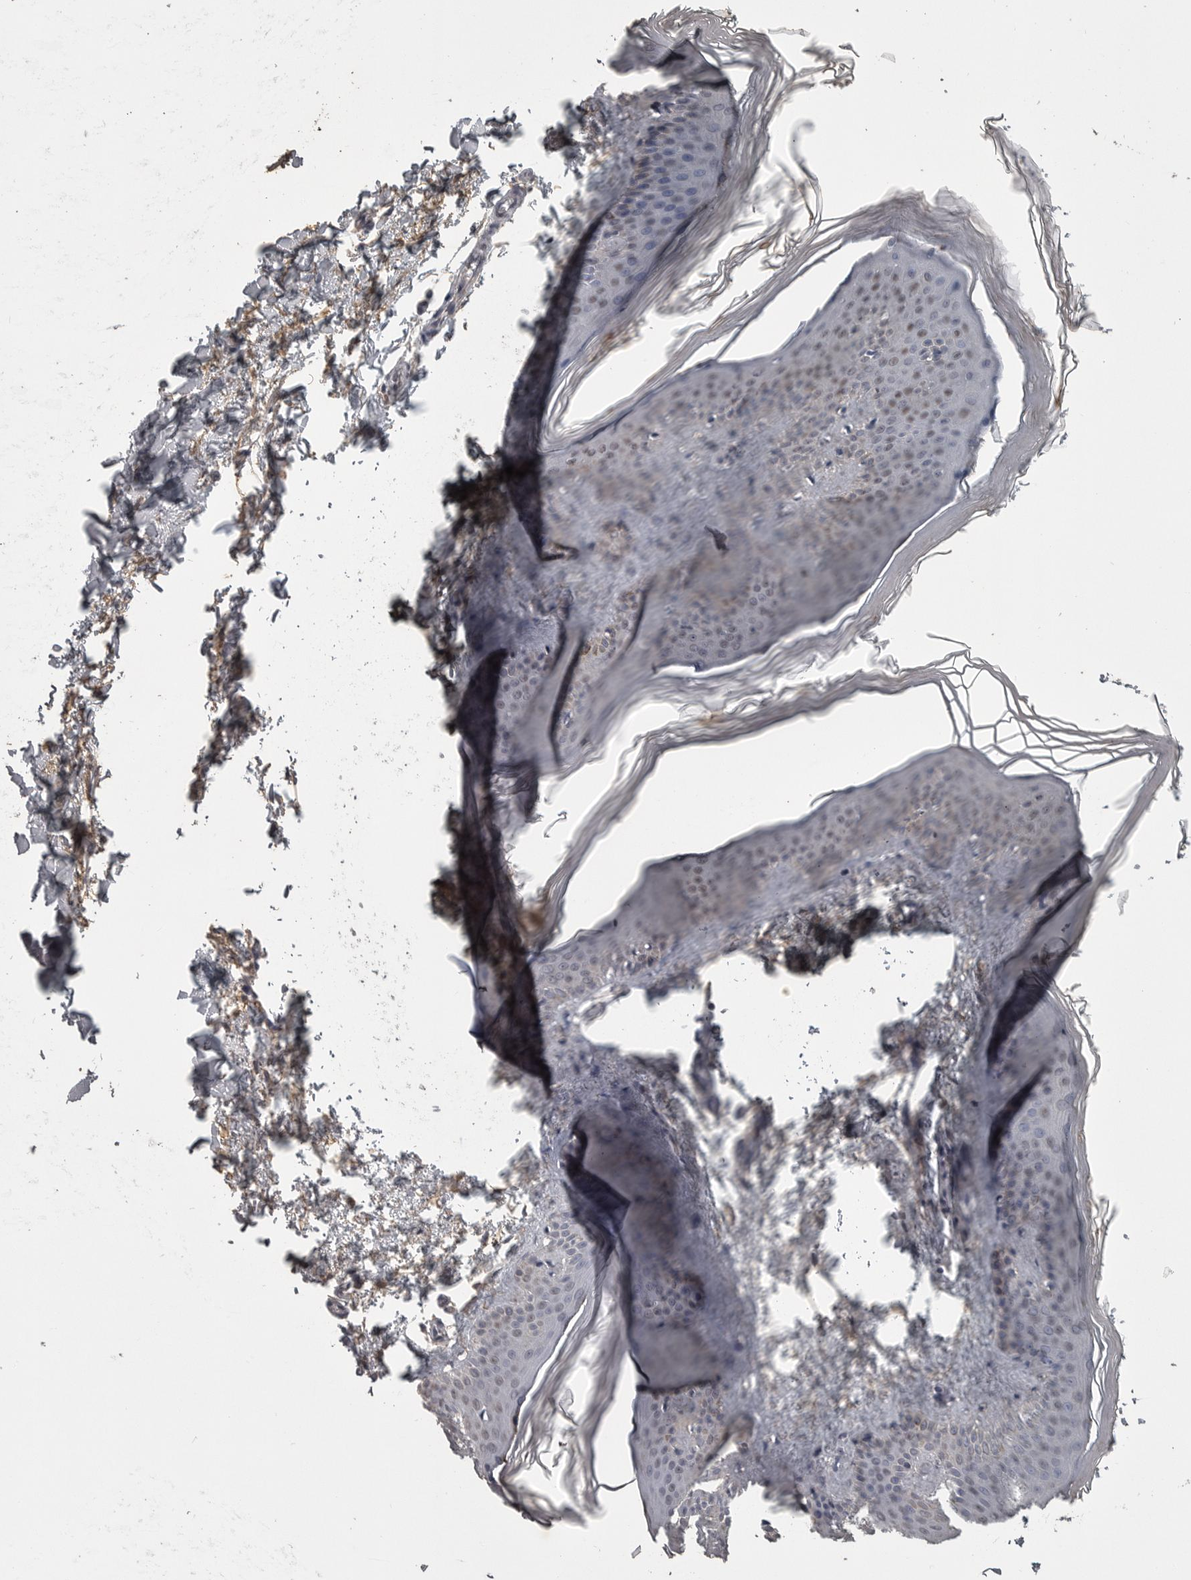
{"staining": {"intensity": "moderate", "quantity": ">75%", "location": "cytoplasmic/membranous"}, "tissue": "skin", "cell_type": "Fibroblasts", "image_type": "normal", "snomed": [{"axis": "morphology", "description": "Normal tissue, NOS"}, {"axis": "topography", "description": "Skin"}], "caption": "Fibroblasts display moderate cytoplasmic/membranous staining in approximately >75% of cells in benign skin.", "gene": "FRK", "patient": {"sex": "female", "age": 27}}